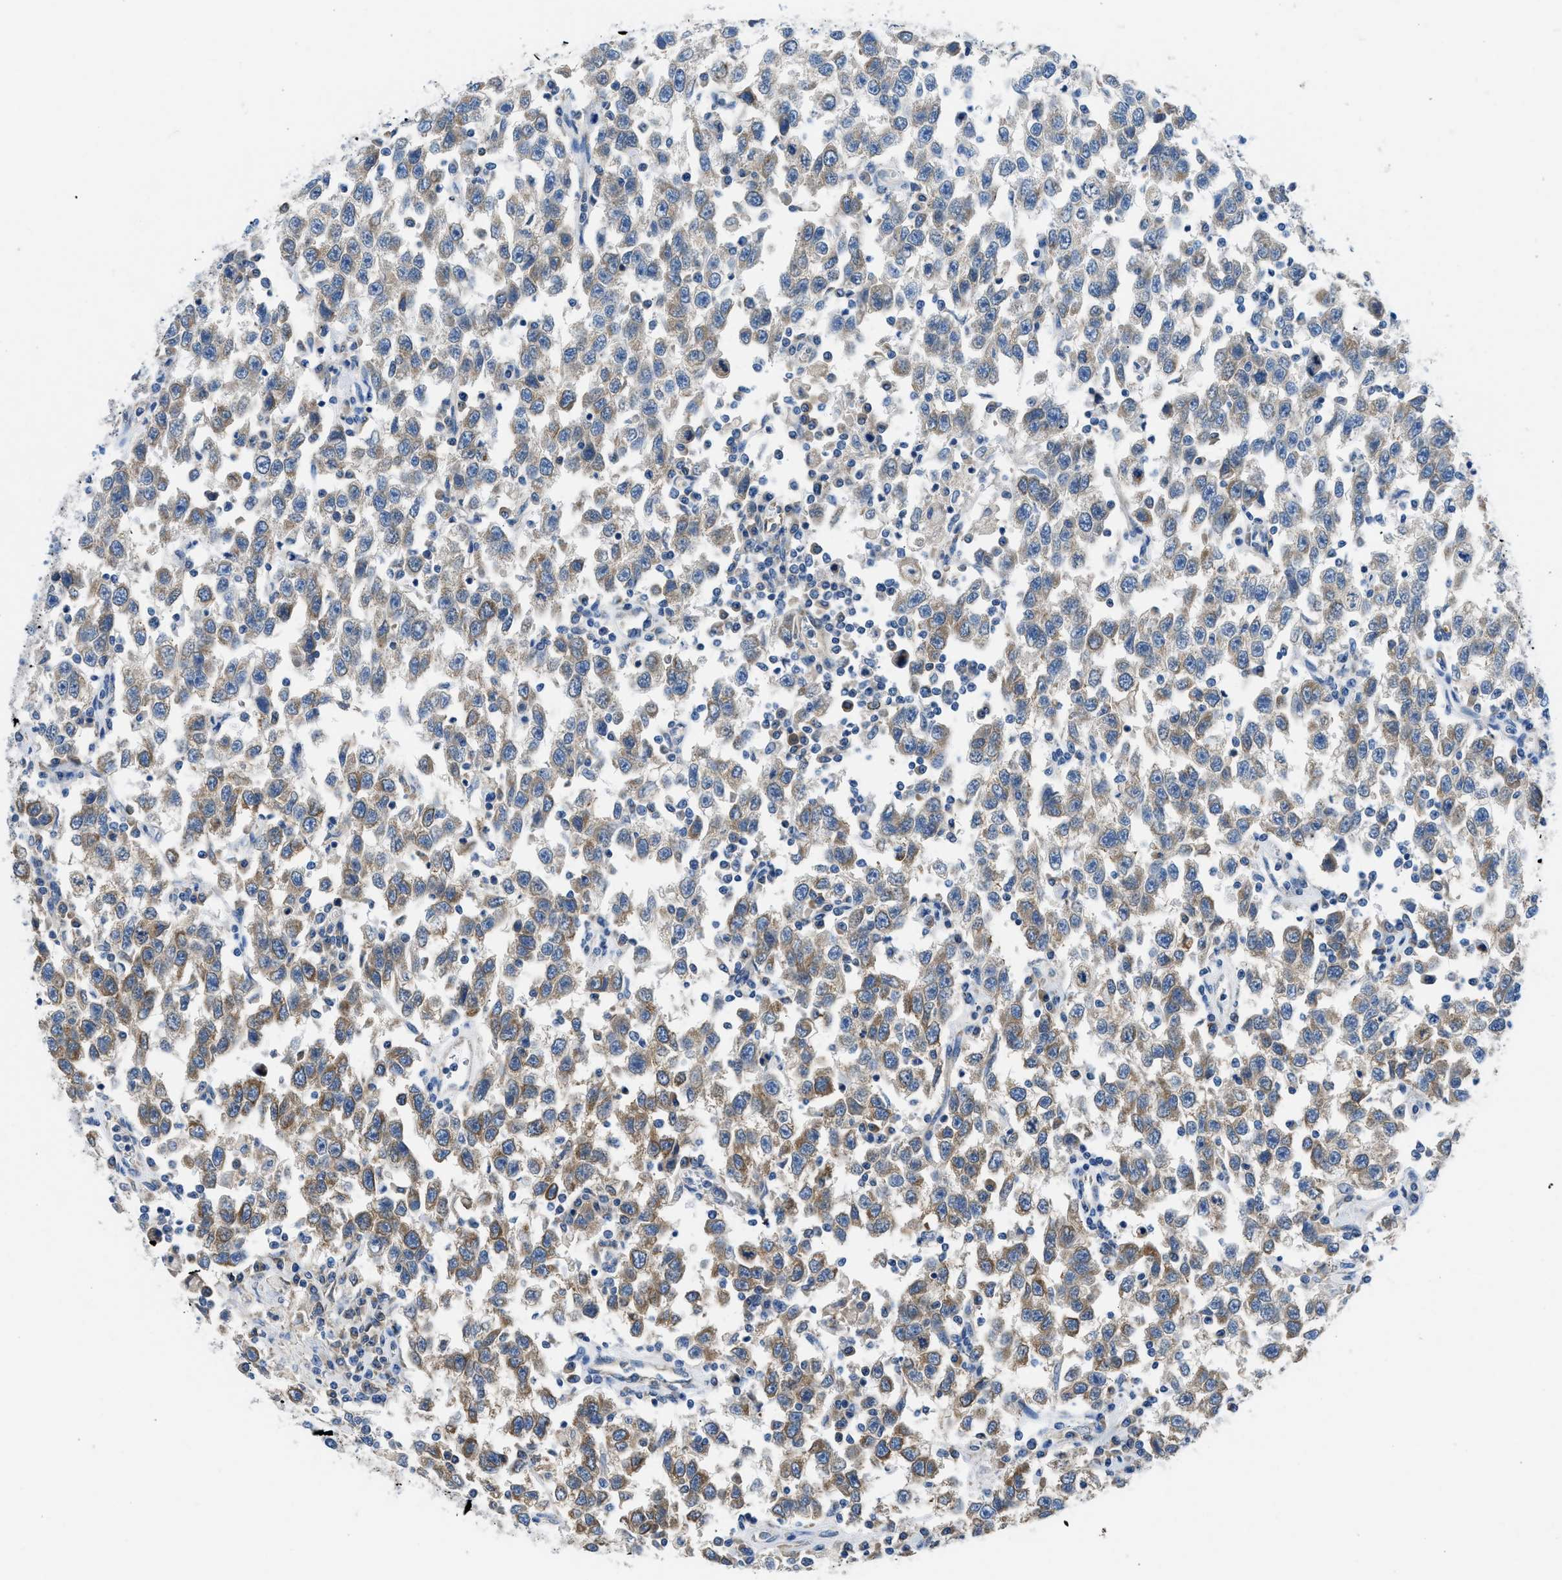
{"staining": {"intensity": "moderate", "quantity": "<25%", "location": "cytoplasmic/membranous"}, "tissue": "testis cancer", "cell_type": "Tumor cells", "image_type": "cancer", "snomed": [{"axis": "morphology", "description": "Seminoma, NOS"}, {"axis": "topography", "description": "Testis"}], "caption": "A brown stain highlights moderate cytoplasmic/membranous positivity of a protein in seminoma (testis) tumor cells. (DAB IHC with brightfield microscopy, high magnification).", "gene": "BNC2", "patient": {"sex": "male", "age": 41}}